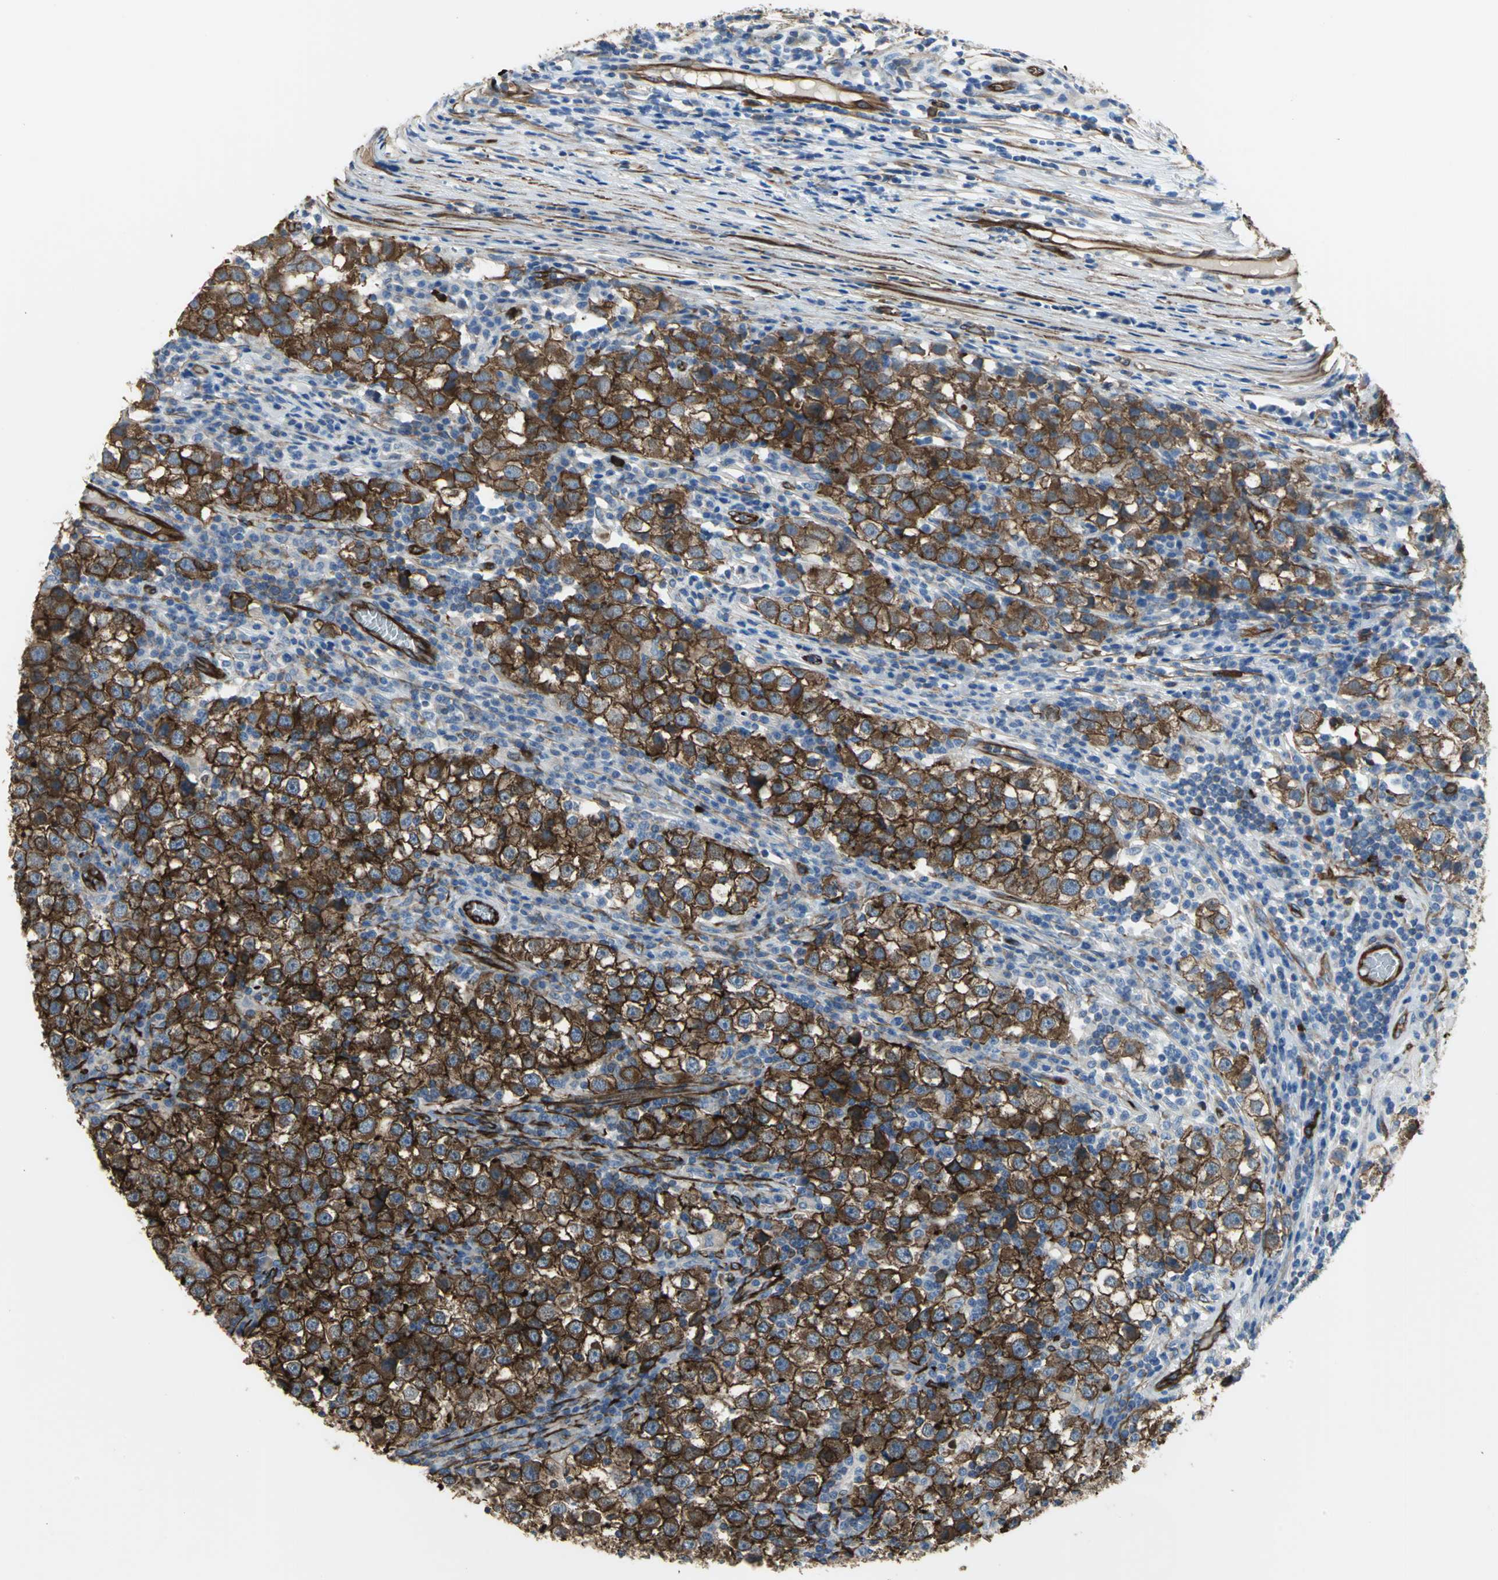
{"staining": {"intensity": "strong", "quantity": ">75%", "location": "cytoplasmic/membranous"}, "tissue": "testis cancer", "cell_type": "Tumor cells", "image_type": "cancer", "snomed": [{"axis": "morphology", "description": "Seminoma, NOS"}, {"axis": "topography", "description": "Testis"}], "caption": "Testis cancer stained with immunohistochemistry (IHC) exhibits strong cytoplasmic/membranous expression in approximately >75% of tumor cells.", "gene": "FLNB", "patient": {"sex": "male", "age": 65}}